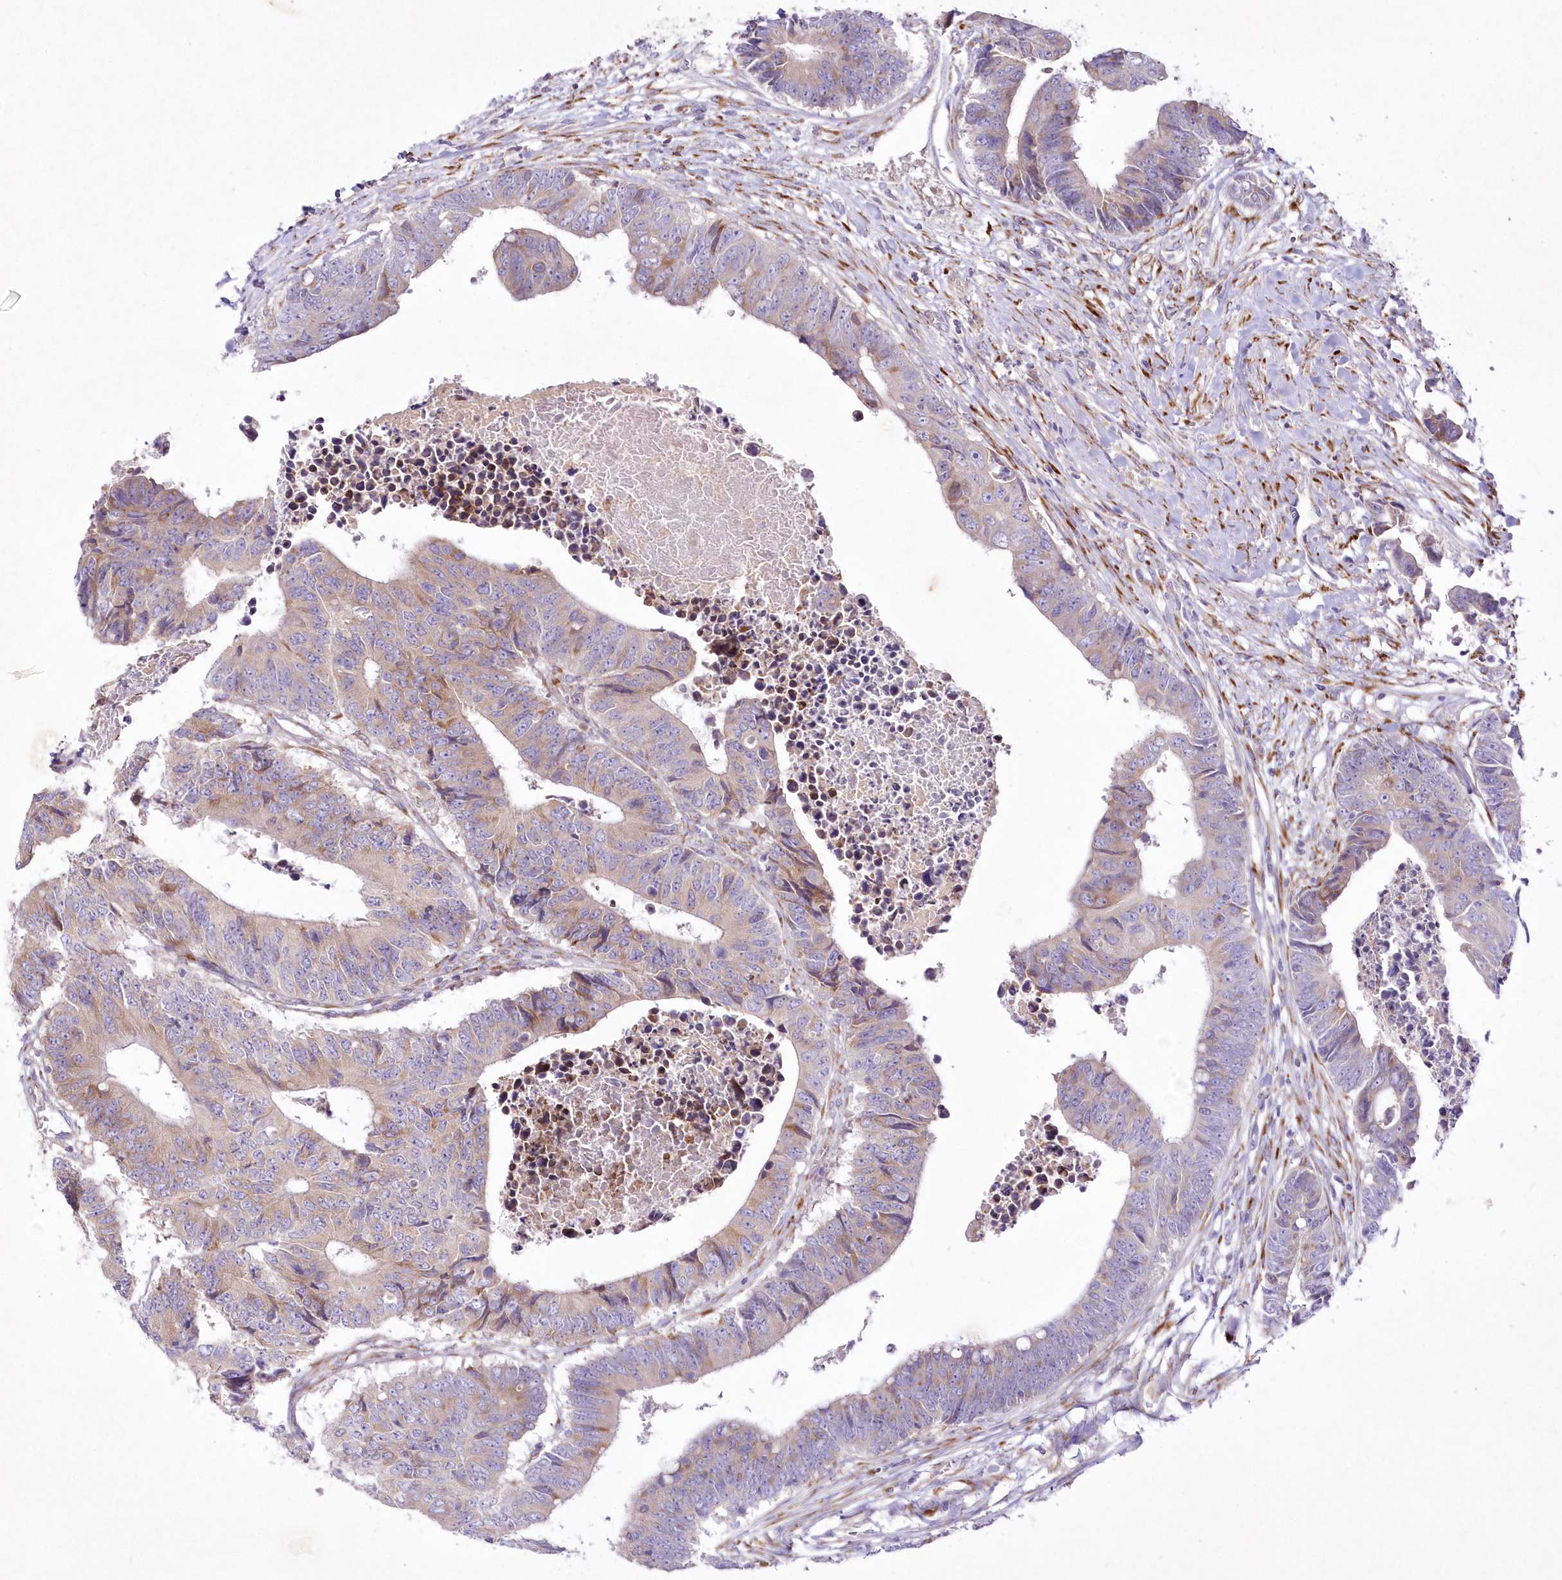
{"staining": {"intensity": "weak", "quantity": "25%-75%", "location": "cytoplasmic/membranous"}, "tissue": "colorectal cancer", "cell_type": "Tumor cells", "image_type": "cancer", "snomed": [{"axis": "morphology", "description": "Adenocarcinoma, NOS"}, {"axis": "topography", "description": "Rectum"}], "caption": "About 25%-75% of tumor cells in adenocarcinoma (colorectal) exhibit weak cytoplasmic/membranous protein expression as visualized by brown immunohistochemical staining.", "gene": "ARFGEF3", "patient": {"sex": "male", "age": 84}}